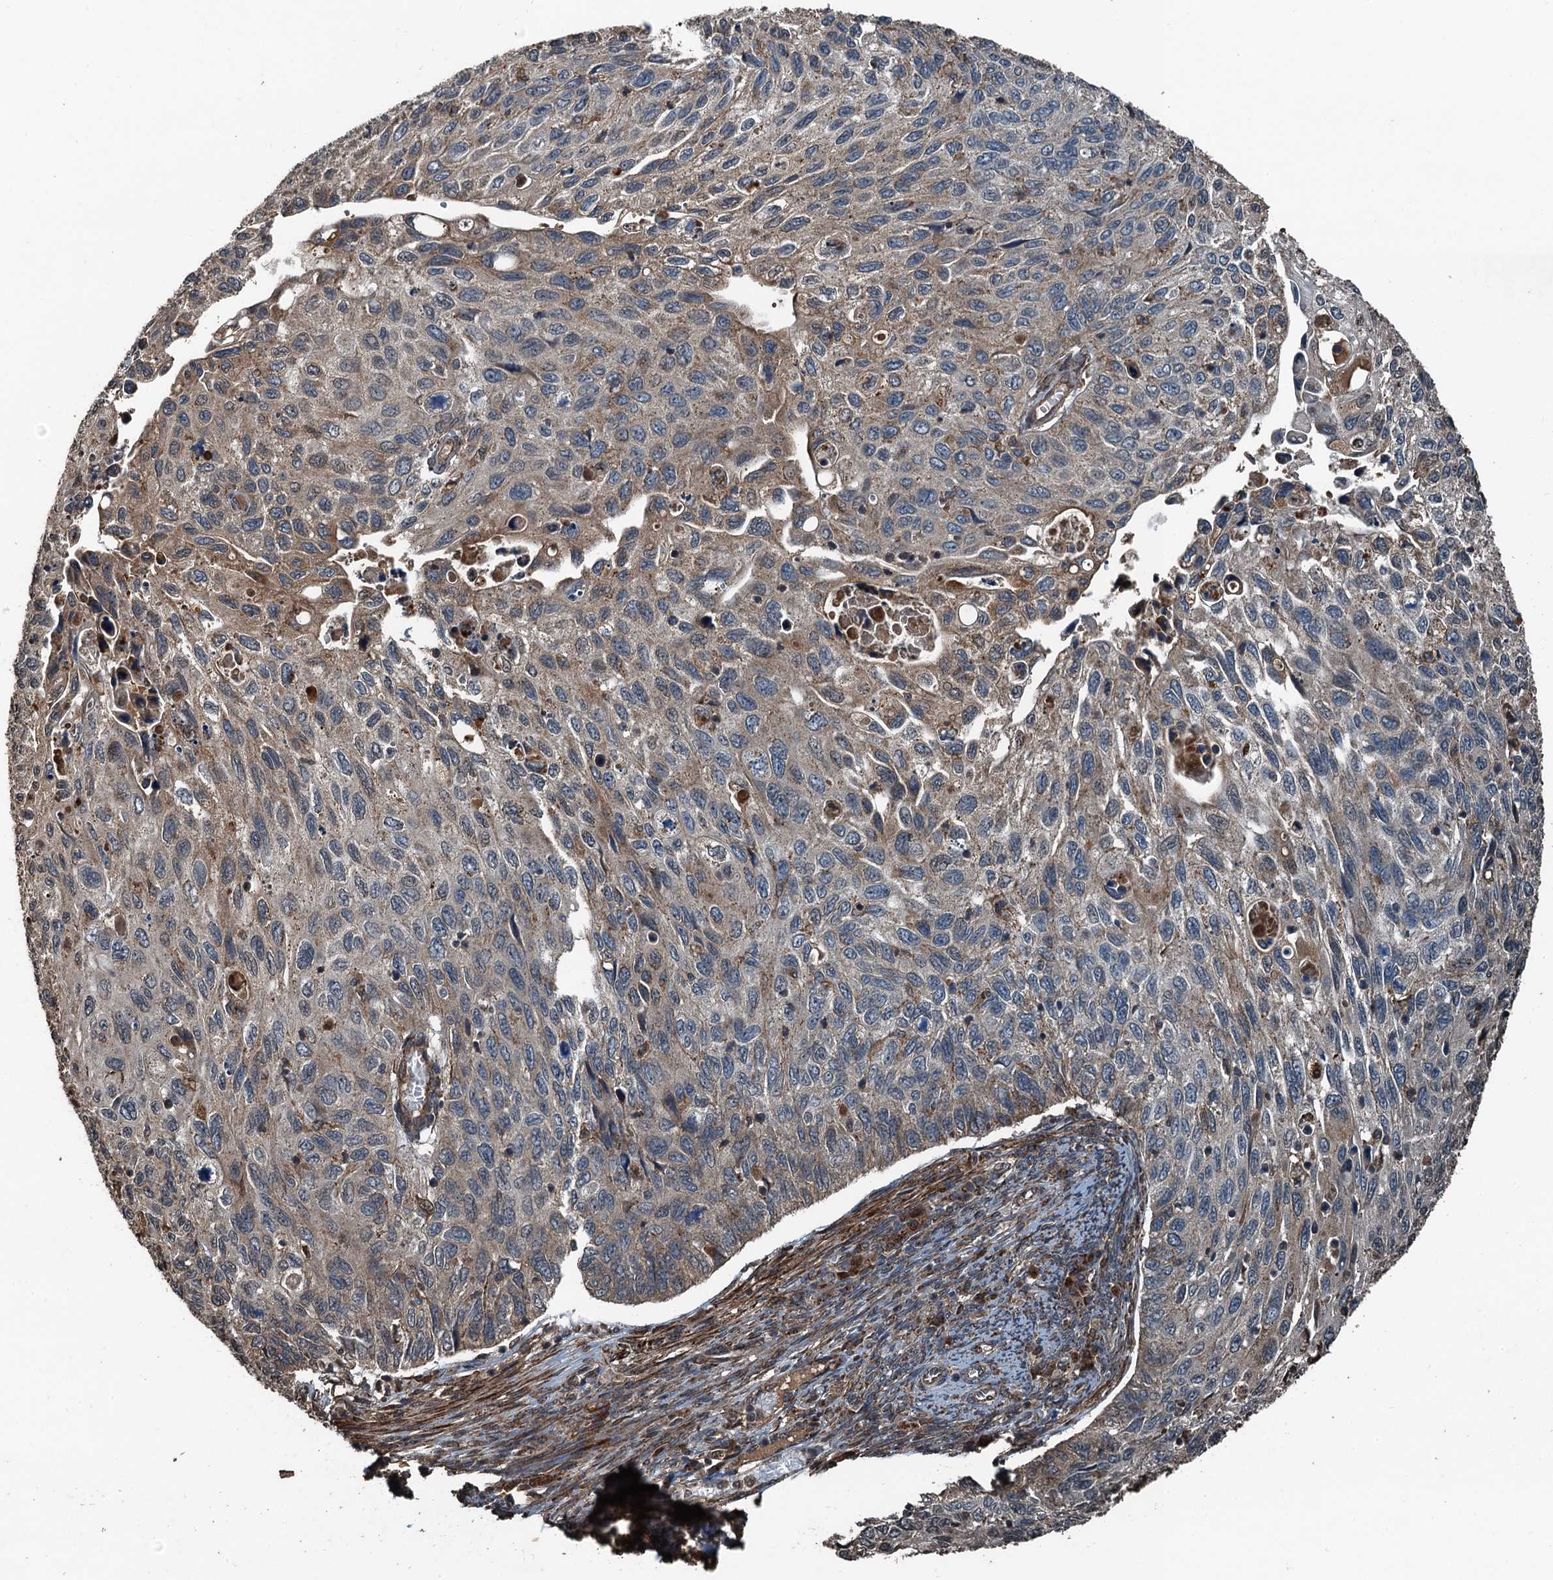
{"staining": {"intensity": "weak", "quantity": "<25%", "location": "cytoplasmic/membranous"}, "tissue": "cervical cancer", "cell_type": "Tumor cells", "image_type": "cancer", "snomed": [{"axis": "morphology", "description": "Squamous cell carcinoma, NOS"}, {"axis": "topography", "description": "Cervix"}], "caption": "Immunohistochemical staining of human cervical squamous cell carcinoma reveals no significant expression in tumor cells. The staining is performed using DAB brown chromogen with nuclei counter-stained in using hematoxylin.", "gene": "TCTN1", "patient": {"sex": "female", "age": 70}}